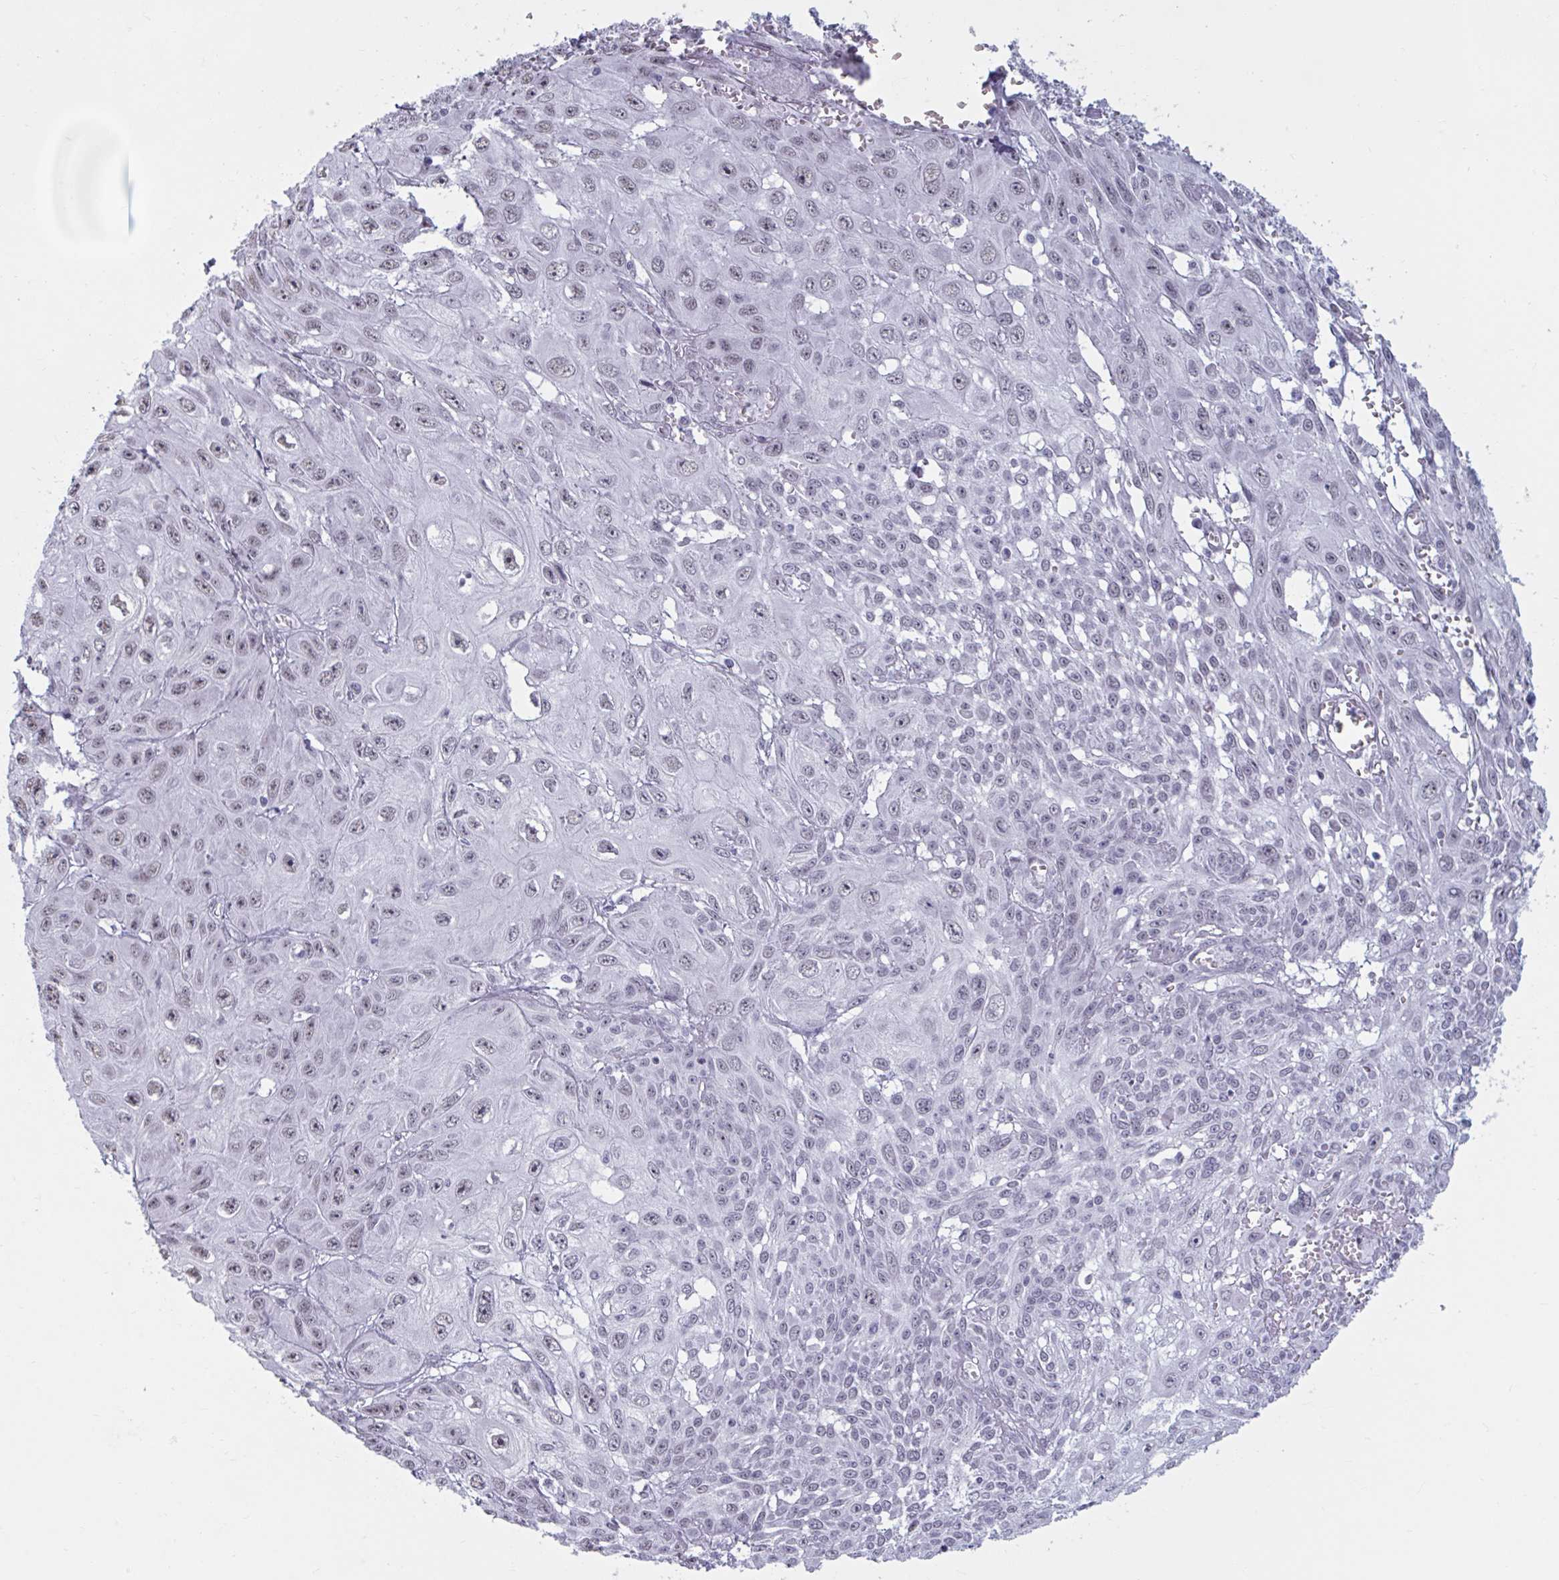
{"staining": {"intensity": "weak", "quantity": "<25%", "location": "nuclear"}, "tissue": "skin cancer", "cell_type": "Tumor cells", "image_type": "cancer", "snomed": [{"axis": "morphology", "description": "Squamous cell carcinoma, NOS"}, {"axis": "topography", "description": "Skin"}, {"axis": "topography", "description": "Vulva"}], "caption": "The photomicrograph demonstrates no significant positivity in tumor cells of skin squamous cell carcinoma.", "gene": "HSD17B6", "patient": {"sex": "female", "age": 71}}